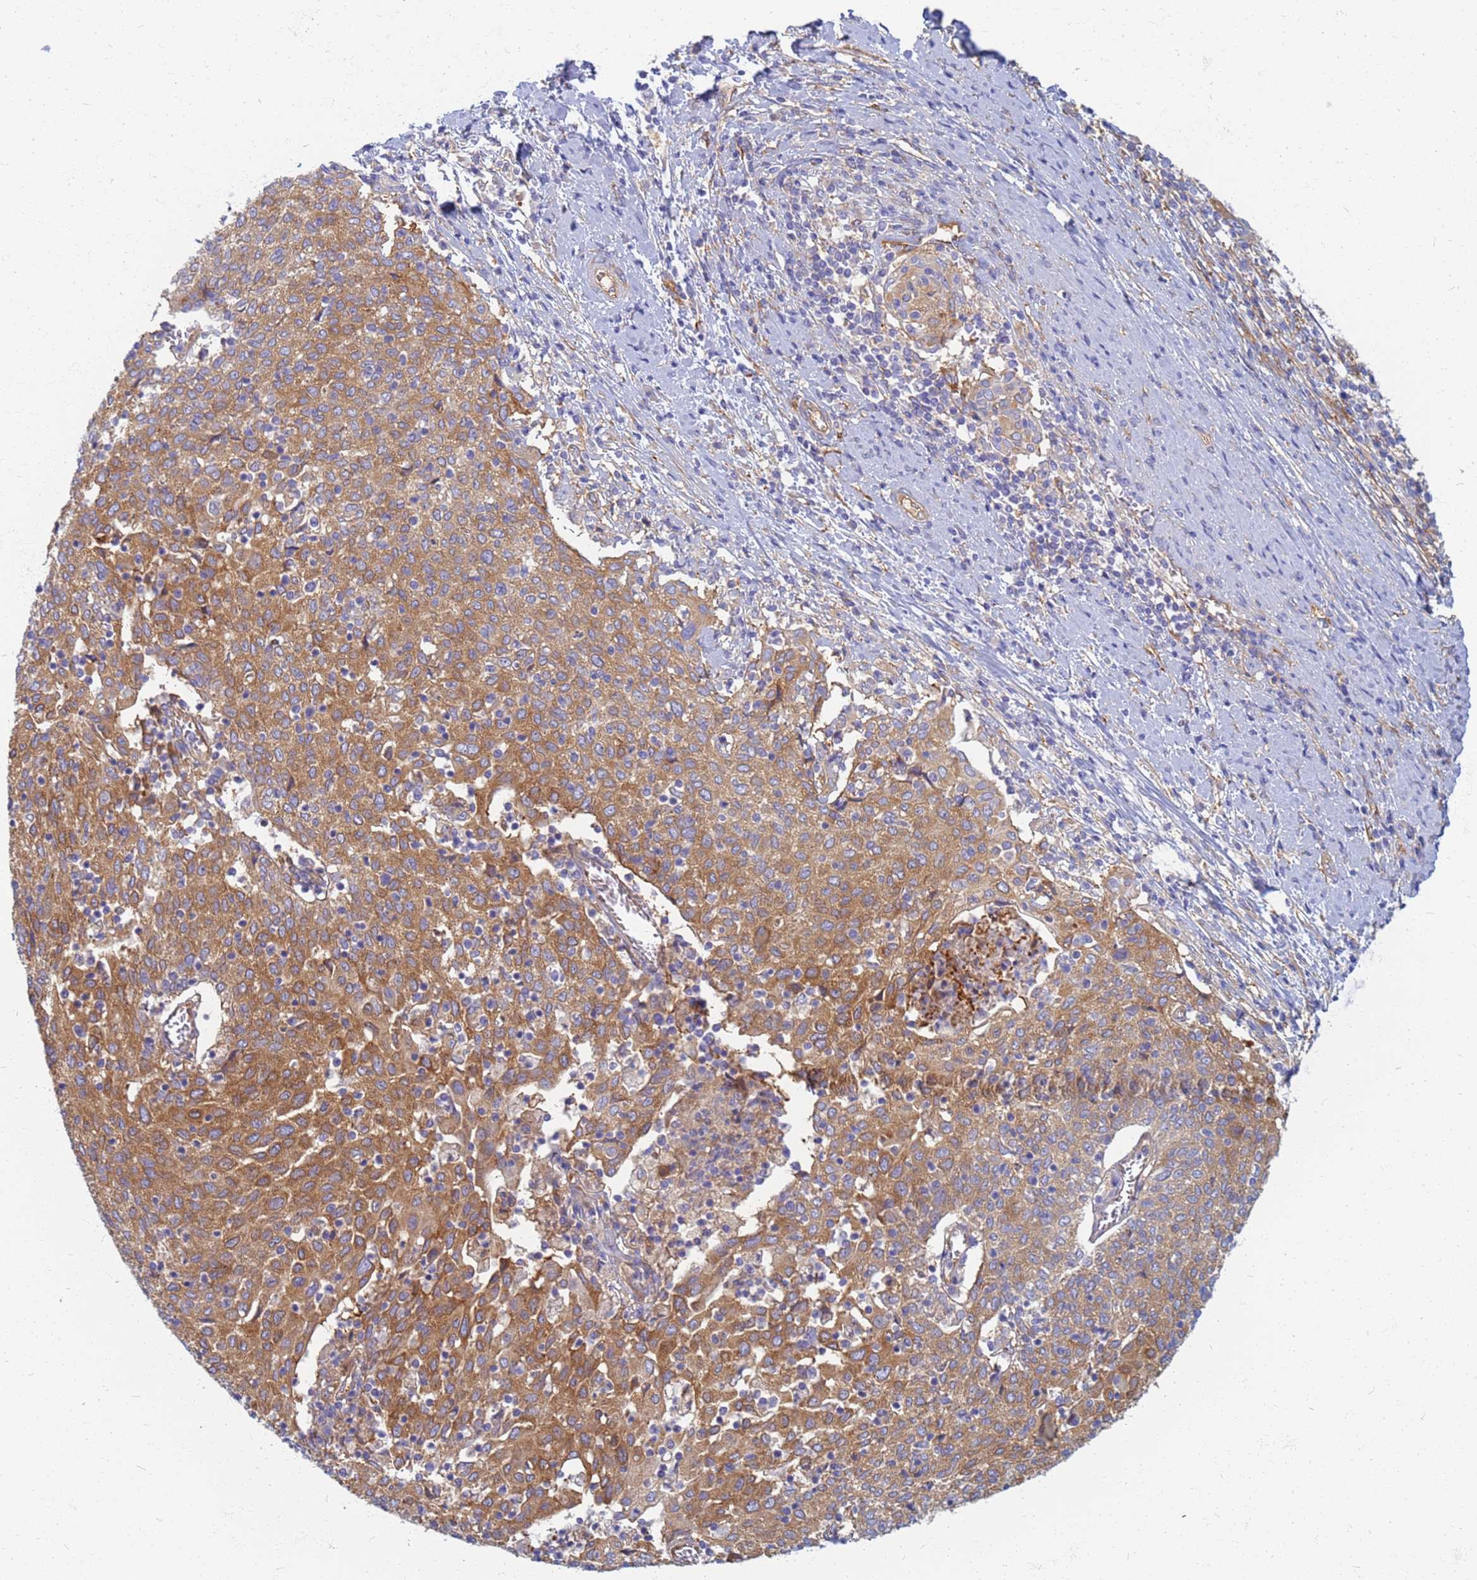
{"staining": {"intensity": "moderate", "quantity": ">75%", "location": "cytoplasmic/membranous"}, "tissue": "cervical cancer", "cell_type": "Tumor cells", "image_type": "cancer", "snomed": [{"axis": "morphology", "description": "Squamous cell carcinoma, NOS"}, {"axis": "topography", "description": "Cervix"}], "caption": "This histopathology image demonstrates immunohistochemistry staining of cervical squamous cell carcinoma, with medium moderate cytoplasmic/membranous staining in approximately >75% of tumor cells.", "gene": "EEA1", "patient": {"sex": "female", "age": 52}}